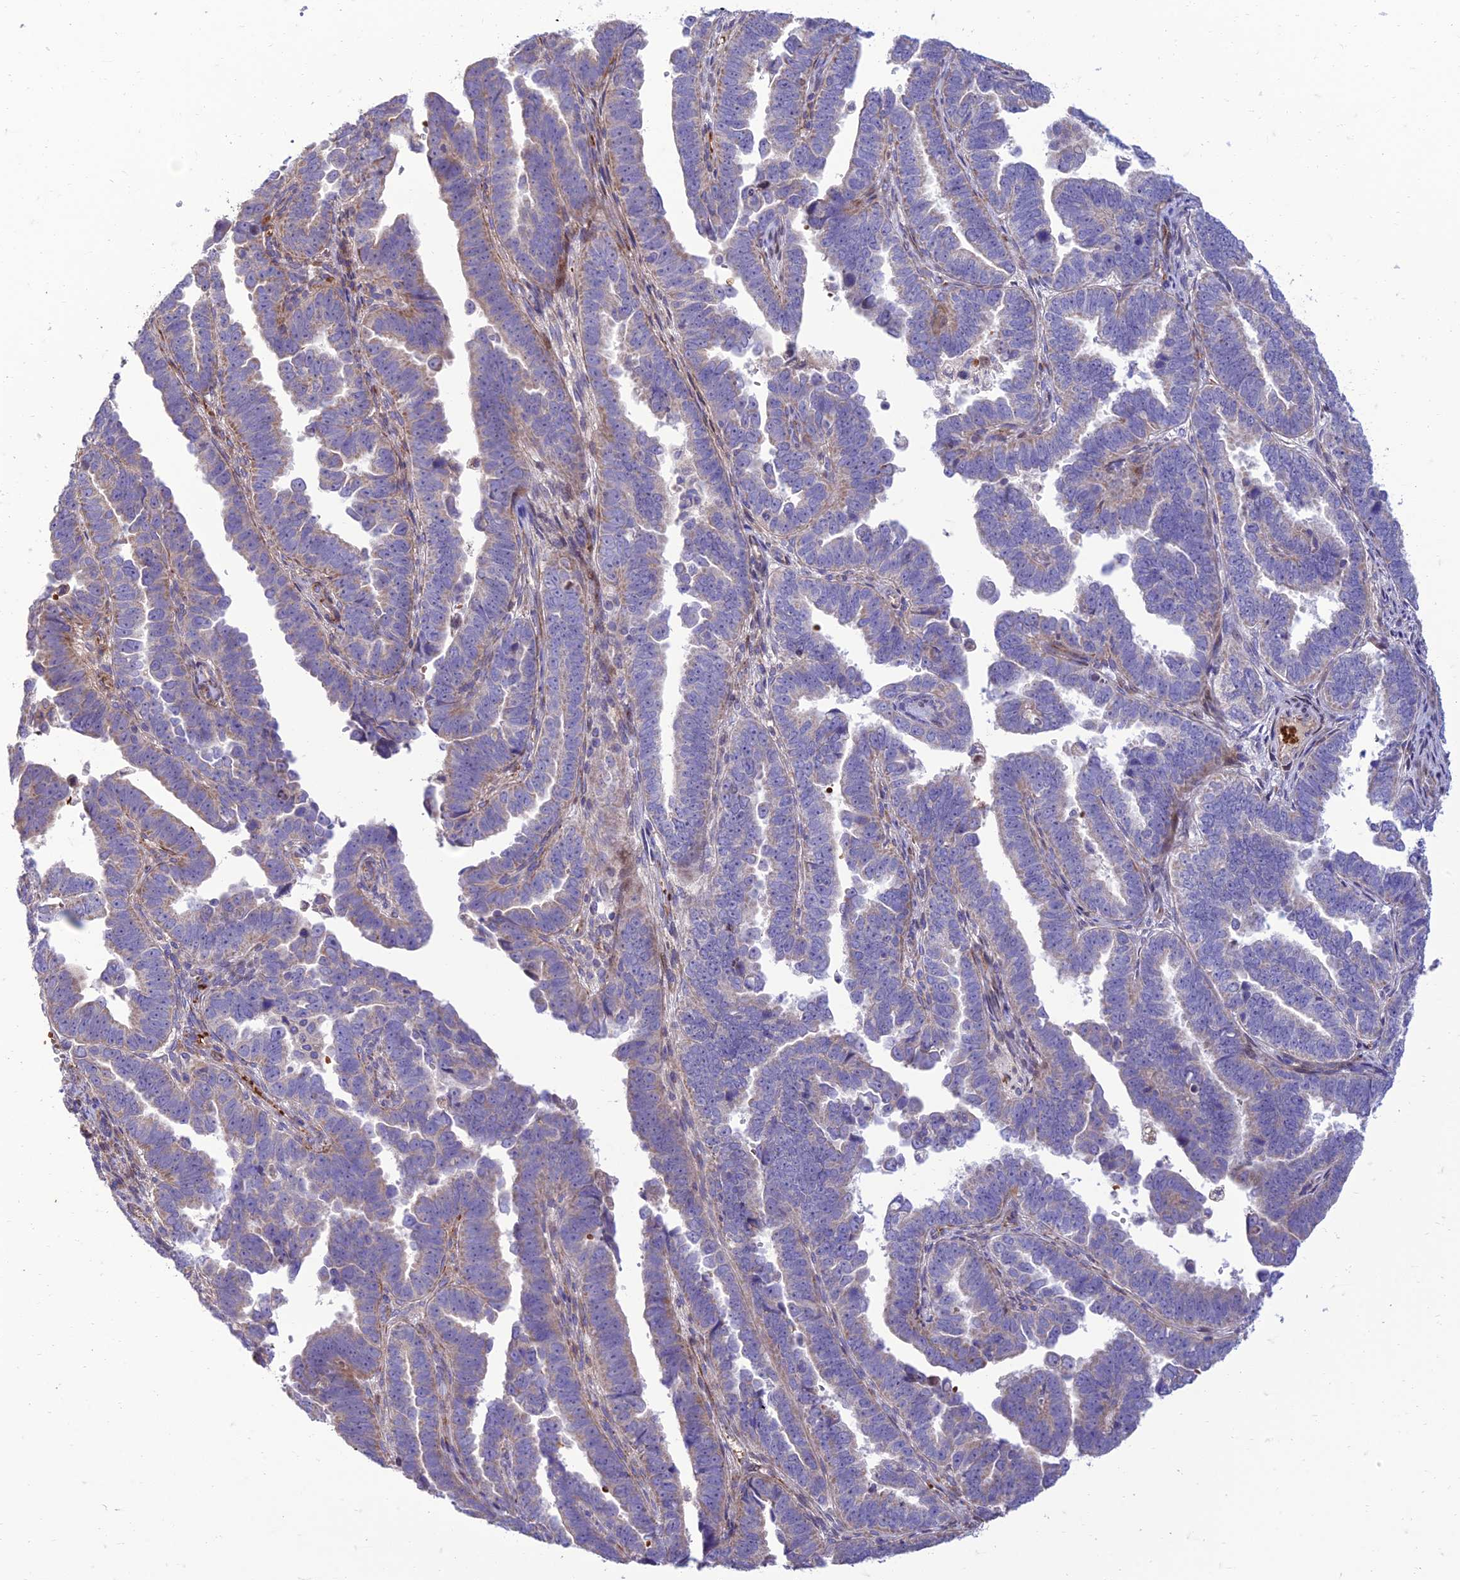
{"staining": {"intensity": "negative", "quantity": "none", "location": "none"}, "tissue": "endometrial cancer", "cell_type": "Tumor cells", "image_type": "cancer", "snomed": [{"axis": "morphology", "description": "Adenocarcinoma, NOS"}, {"axis": "topography", "description": "Endometrium"}], "caption": "Tumor cells are negative for protein expression in human endometrial adenocarcinoma. (DAB (3,3'-diaminobenzidine) IHC, high magnification).", "gene": "SEL1L3", "patient": {"sex": "female", "age": 75}}